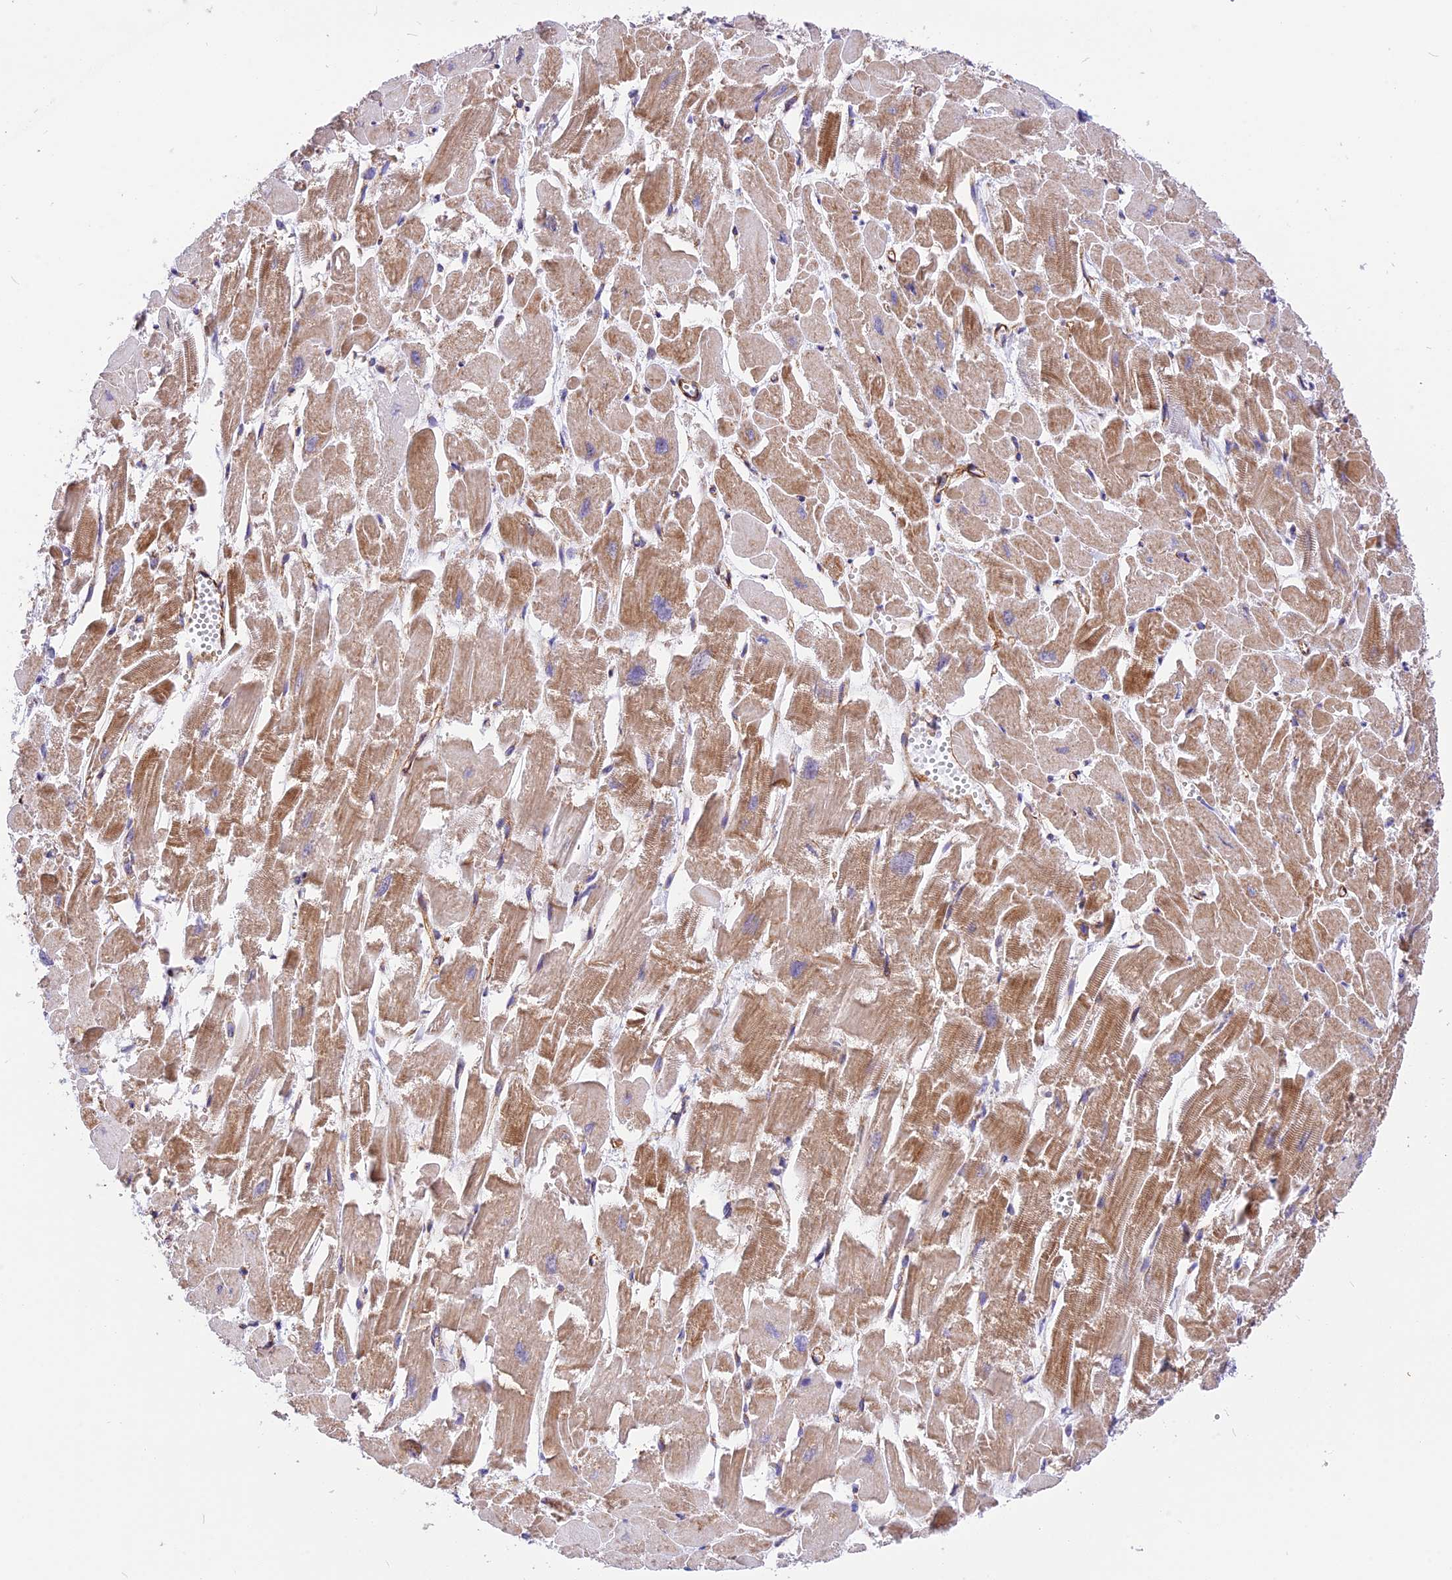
{"staining": {"intensity": "moderate", "quantity": ">75%", "location": "cytoplasmic/membranous"}, "tissue": "heart muscle", "cell_type": "Cardiomyocytes", "image_type": "normal", "snomed": [{"axis": "morphology", "description": "Normal tissue, NOS"}, {"axis": "topography", "description": "Heart"}], "caption": "An immunohistochemistry image of normal tissue is shown. Protein staining in brown shows moderate cytoplasmic/membranous positivity in heart muscle within cardiomyocytes. Immunohistochemistry stains the protein of interest in brown and the nuclei are stained blue.", "gene": "R3HDM4", "patient": {"sex": "male", "age": 54}}